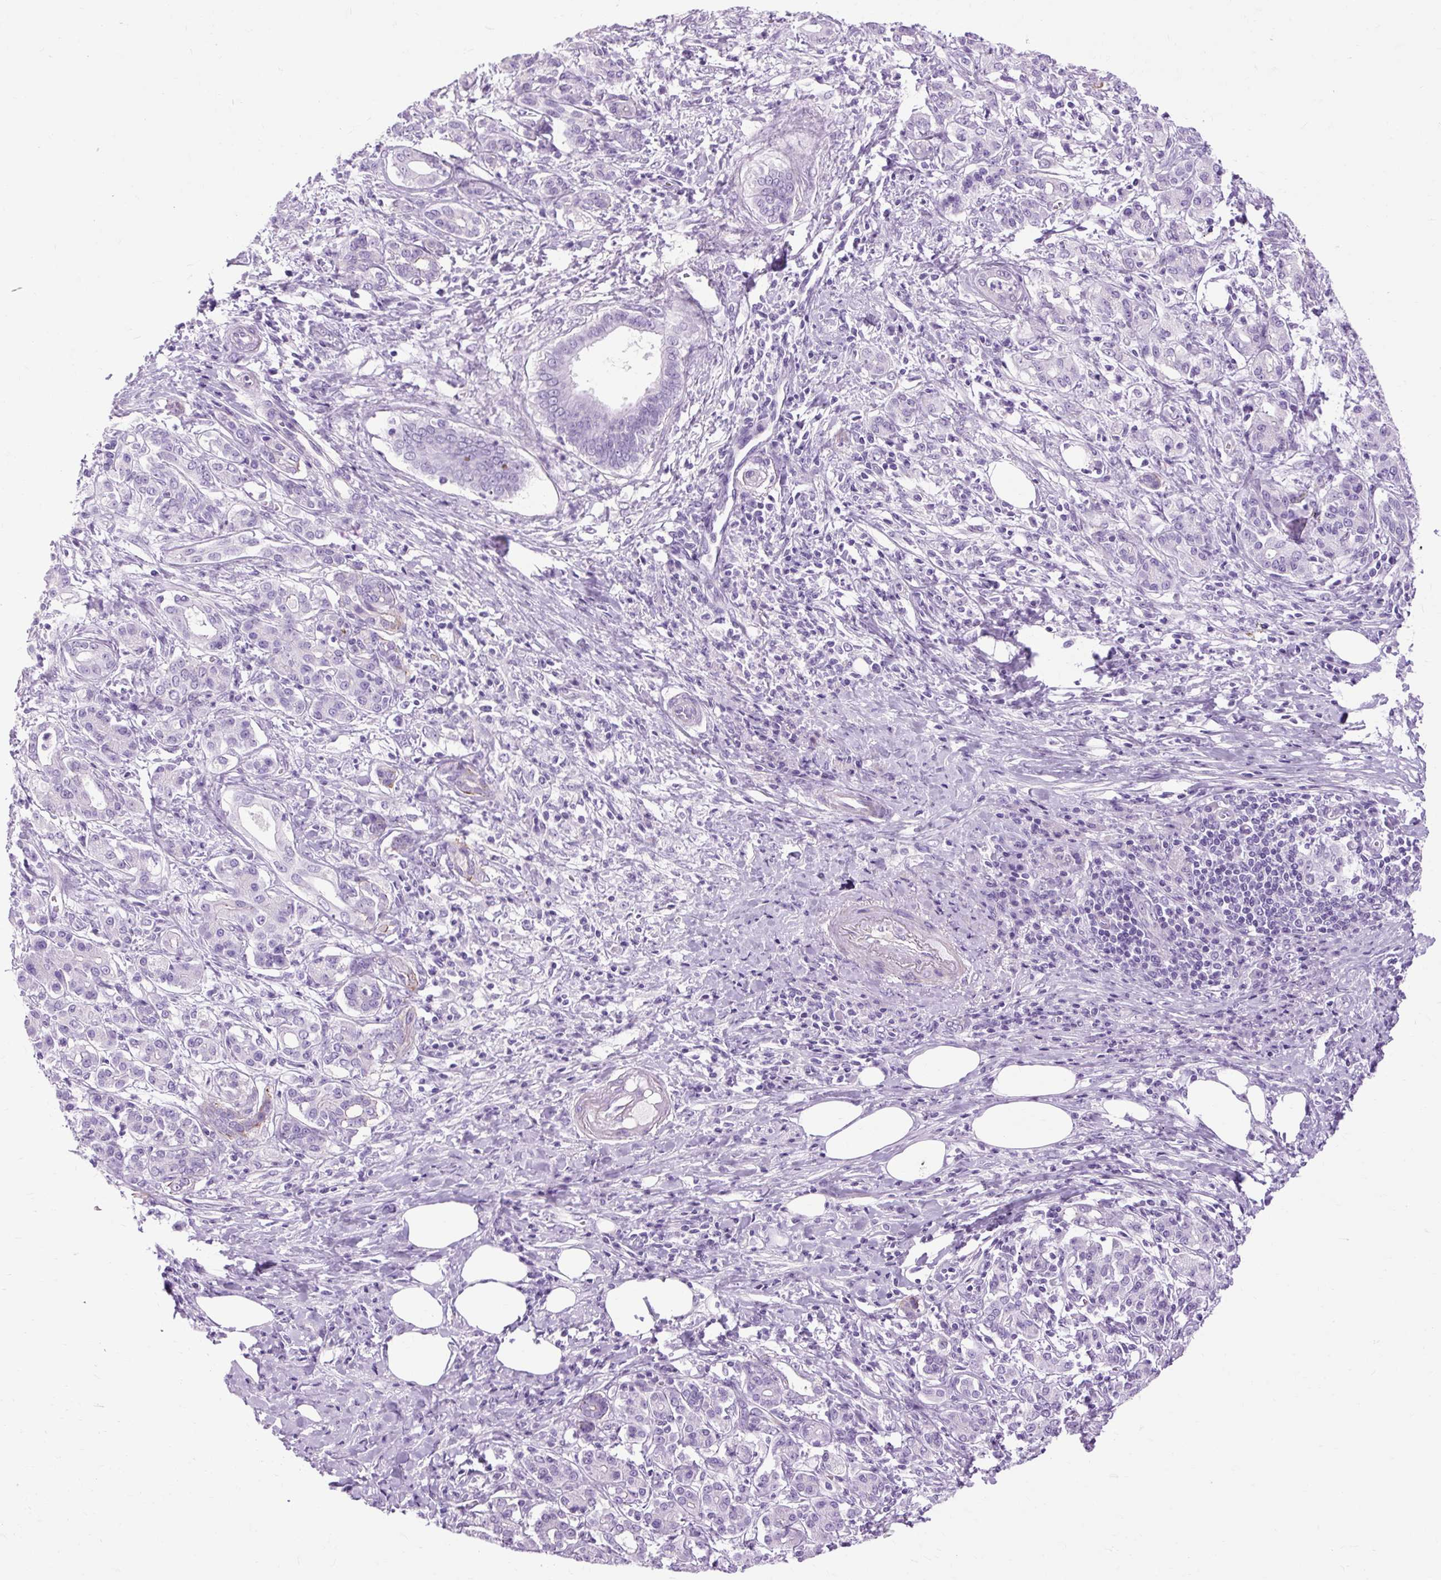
{"staining": {"intensity": "negative", "quantity": "none", "location": "none"}, "tissue": "pancreatic cancer", "cell_type": "Tumor cells", "image_type": "cancer", "snomed": [{"axis": "morphology", "description": "Adenocarcinoma, NOS"}, {"axis": "topography", "description": "Pancreas"}], "caption": "This is an IHC histopathology image of human adenocarcinoma (pancreatic). There is no positivity in tumor cells.", "gene": "OOEP", "patient": {"sex": "male", "age": 63}}